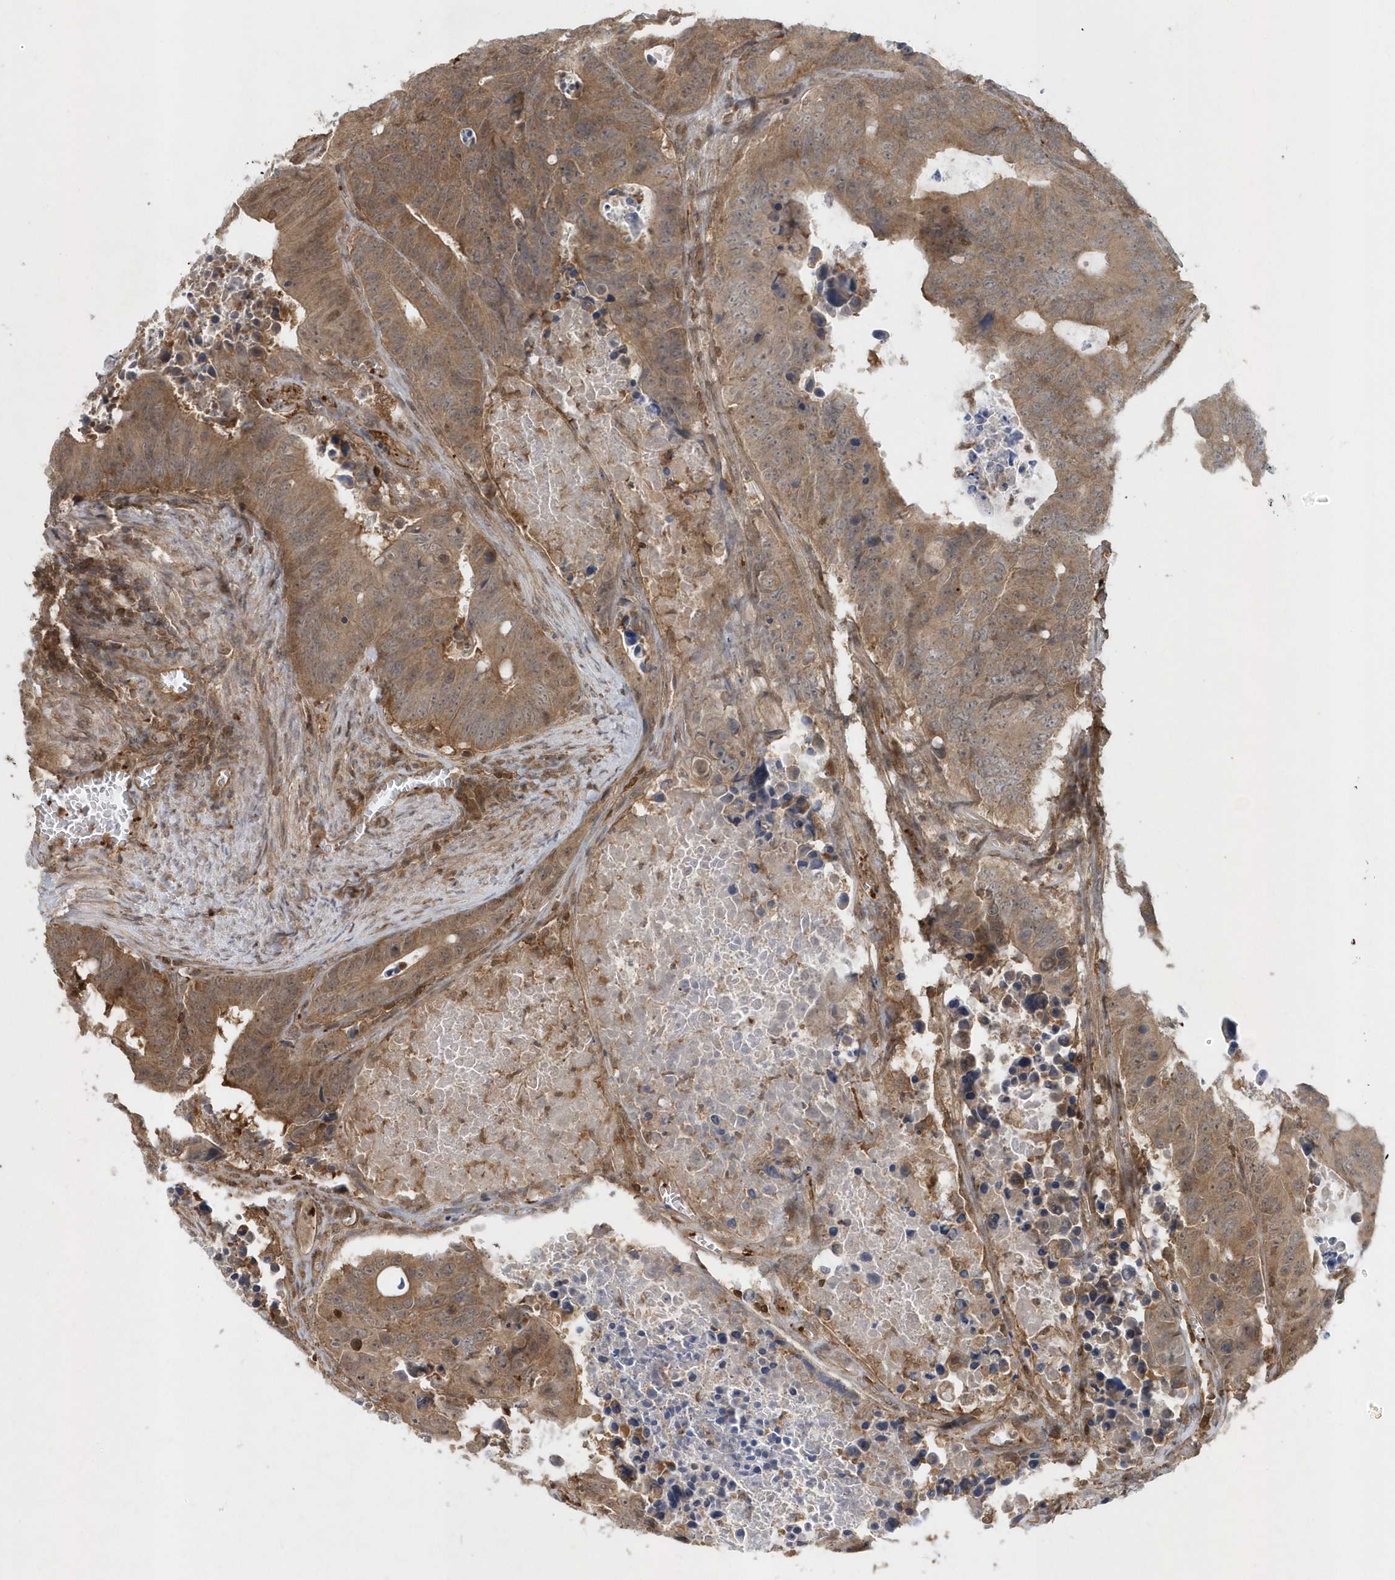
{"staining": {"intensity": "moderate", "quantity": ">75%", "location": "cytoplasmic/membranous"}, "tissue": "colorectal cancer", "cell_type": "Tumor cells", "image_type": "cancer", "snomed": [{"axis": "morphology", "description": "Adenocarcinoma, NOS"}, {"axis": "topography", "description": "Colon"}], "caption": "Immunohistochemical staining of human colorectal cancer demonstrates moderate cytoplasmic/membranous protein expression in about >75% of tumor cells. The staining was performed using DAB, with brown indicating positive protein expression. Nuclei are stained blue with hematoxylin.", "gene": "ACYP1", "patient": {"sex": "male", "age": 87}}